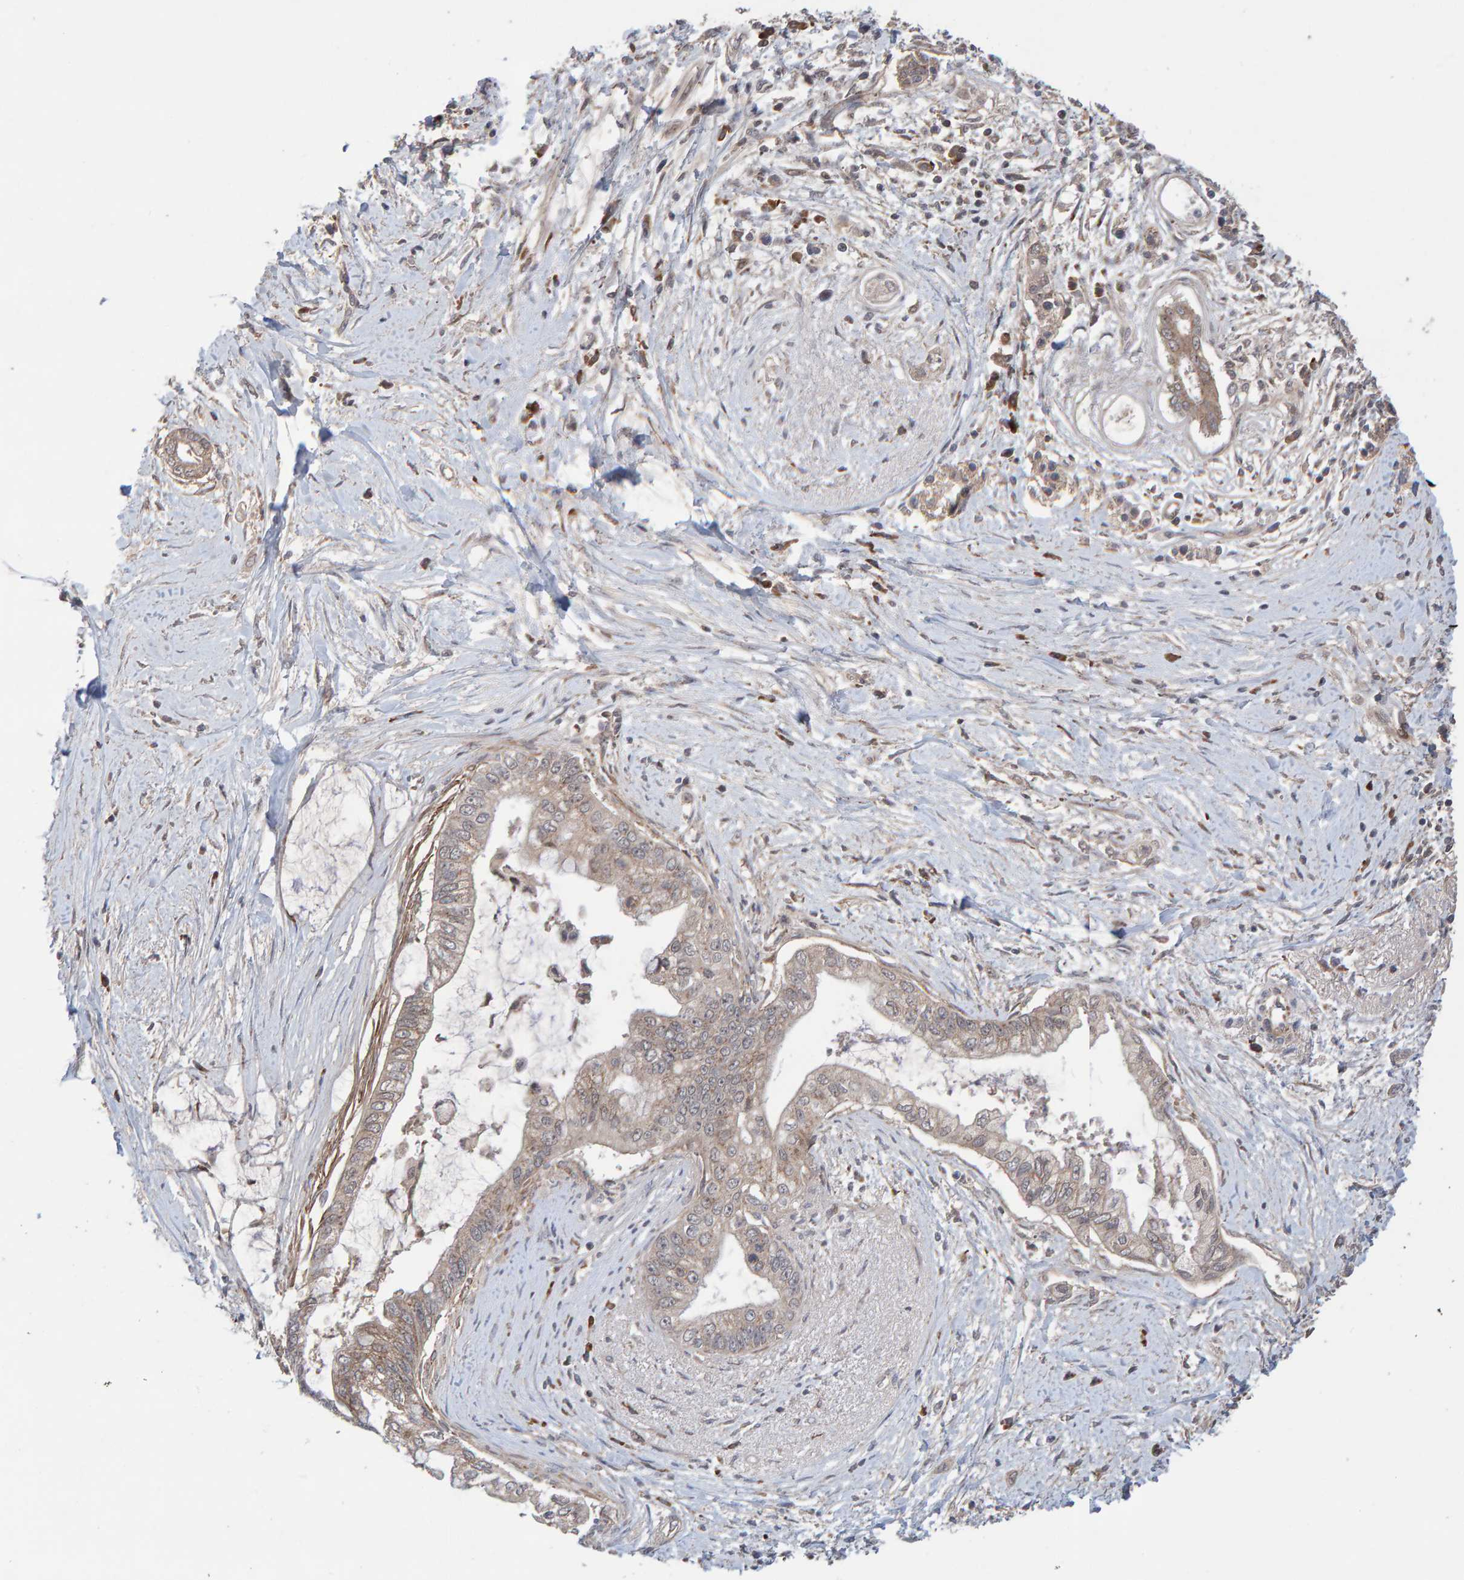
{"staining": {"intensity": "weak", "quantity": ">75%", "location": "cytoplasmic/membranous"}, "tissue": "pancreatic cancer", "cell_type": "Tumor cells", "image_type": "cancer", "snomed": [{"axis": "morphology", "description": "Adenocarcinoma, NOS"}, {"axis": "topography", "description": "Pancreas"}], "caption": "A brown stain shows weak cytoplasmic/membranous staining of a protein in pancreatic adenocarcinoma tumor cells.", "gene": "PECR", "patient": {"sex": "male", "age": 59}}